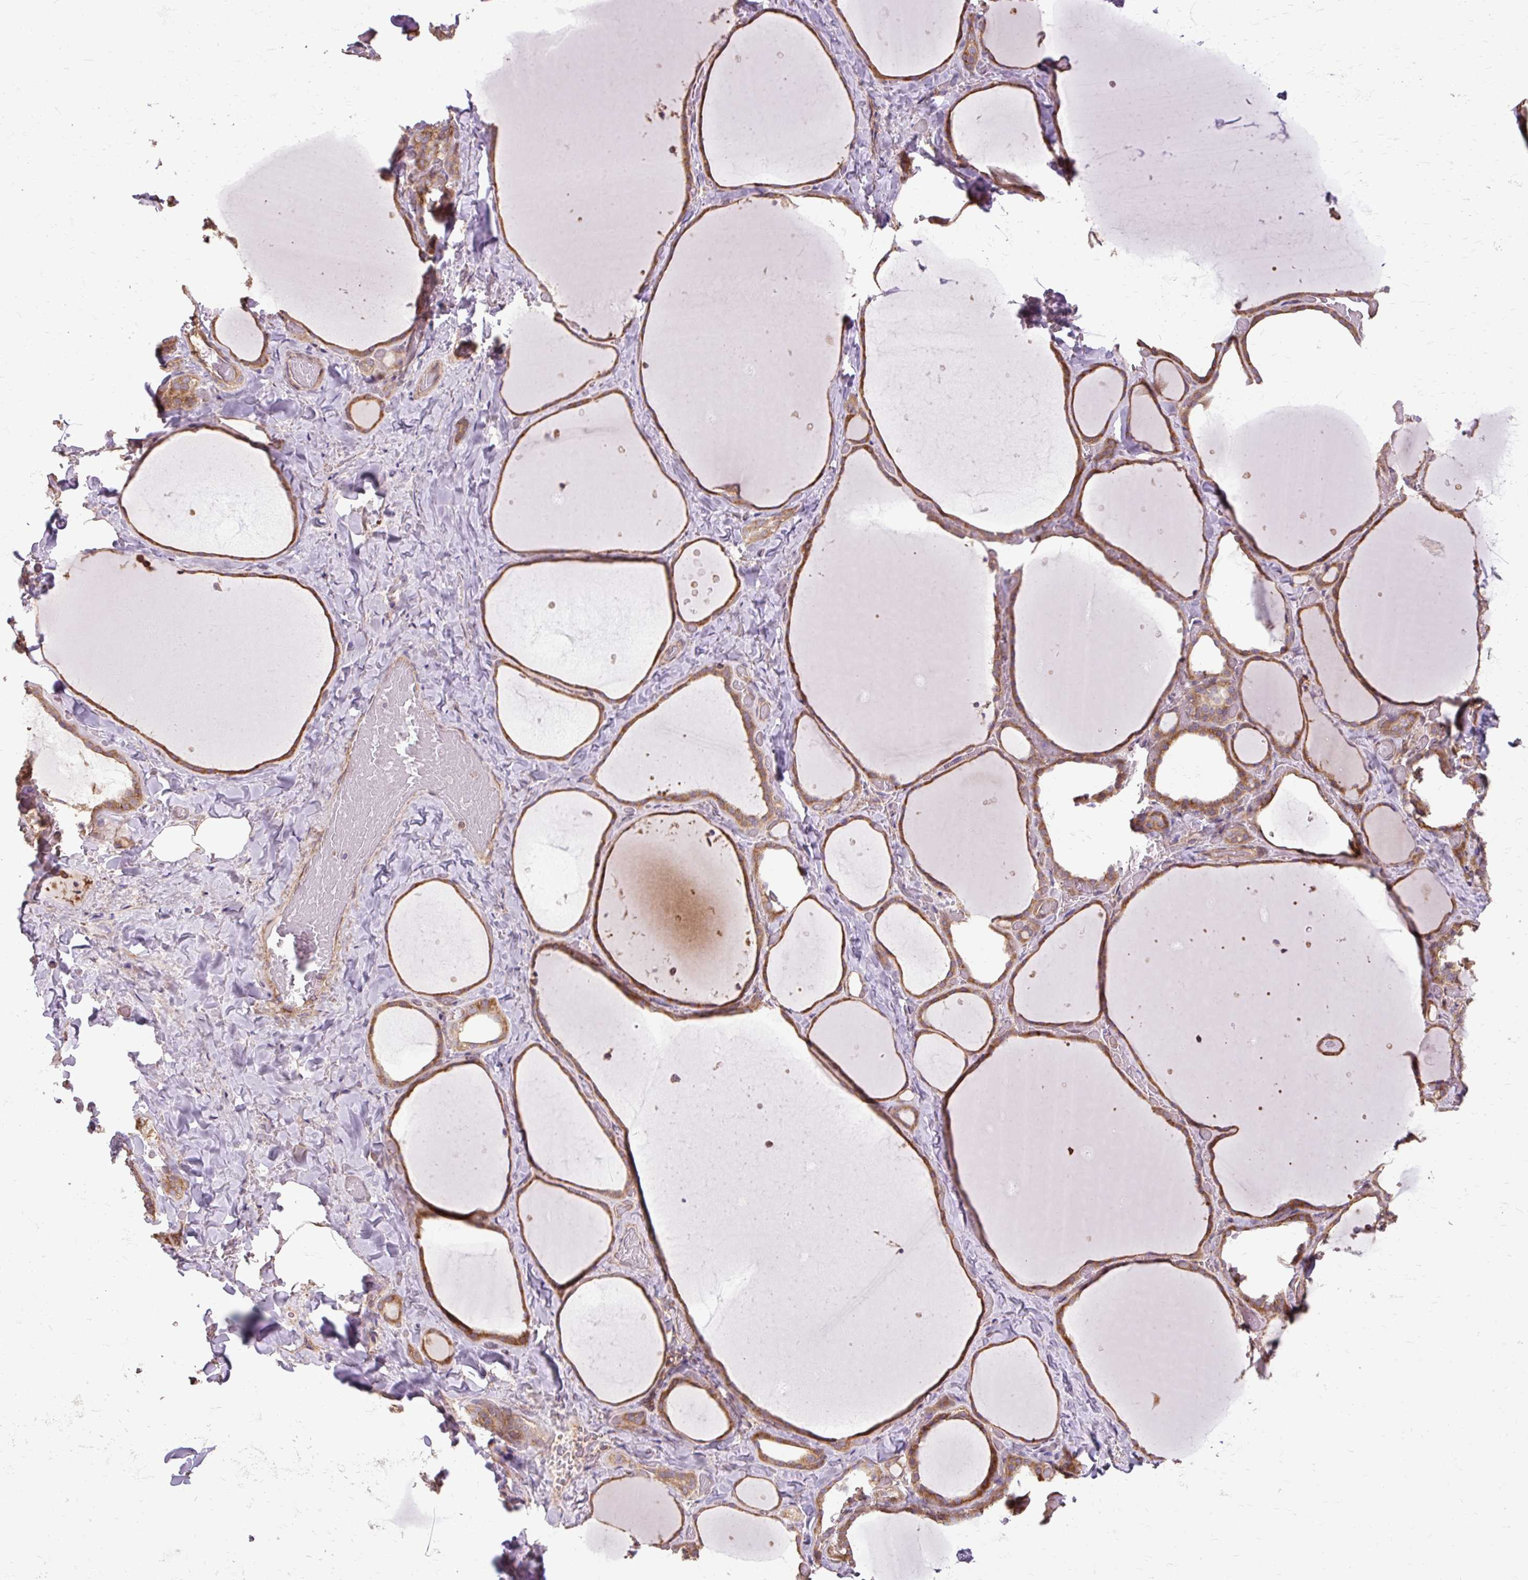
{"staining": {"intensity": "moderate", "quantity": ">75%", "location": "cytoplasmic/membranous"}, "tissue": "thyroid gland", "cell_type": "Glandular cells", "image_type": "normal", "snomed": [{"axis": "morphology", "description": "Normal tissue, NOS"}, {"axis": "topography", "description": "Thyroid gland"}], "caption": "Glandular cells exhibit medium levels of moderate cytoplasmic/membranous positivity in approximately >75% of cells in unremarkable thyroid gland. (DAB (3,3'-diaminobenzidine) IHC, brown staining for protein, blue staining for nuclei).", "gene": "FLRT1", "patient": {"sex": "female", "age": 36}}